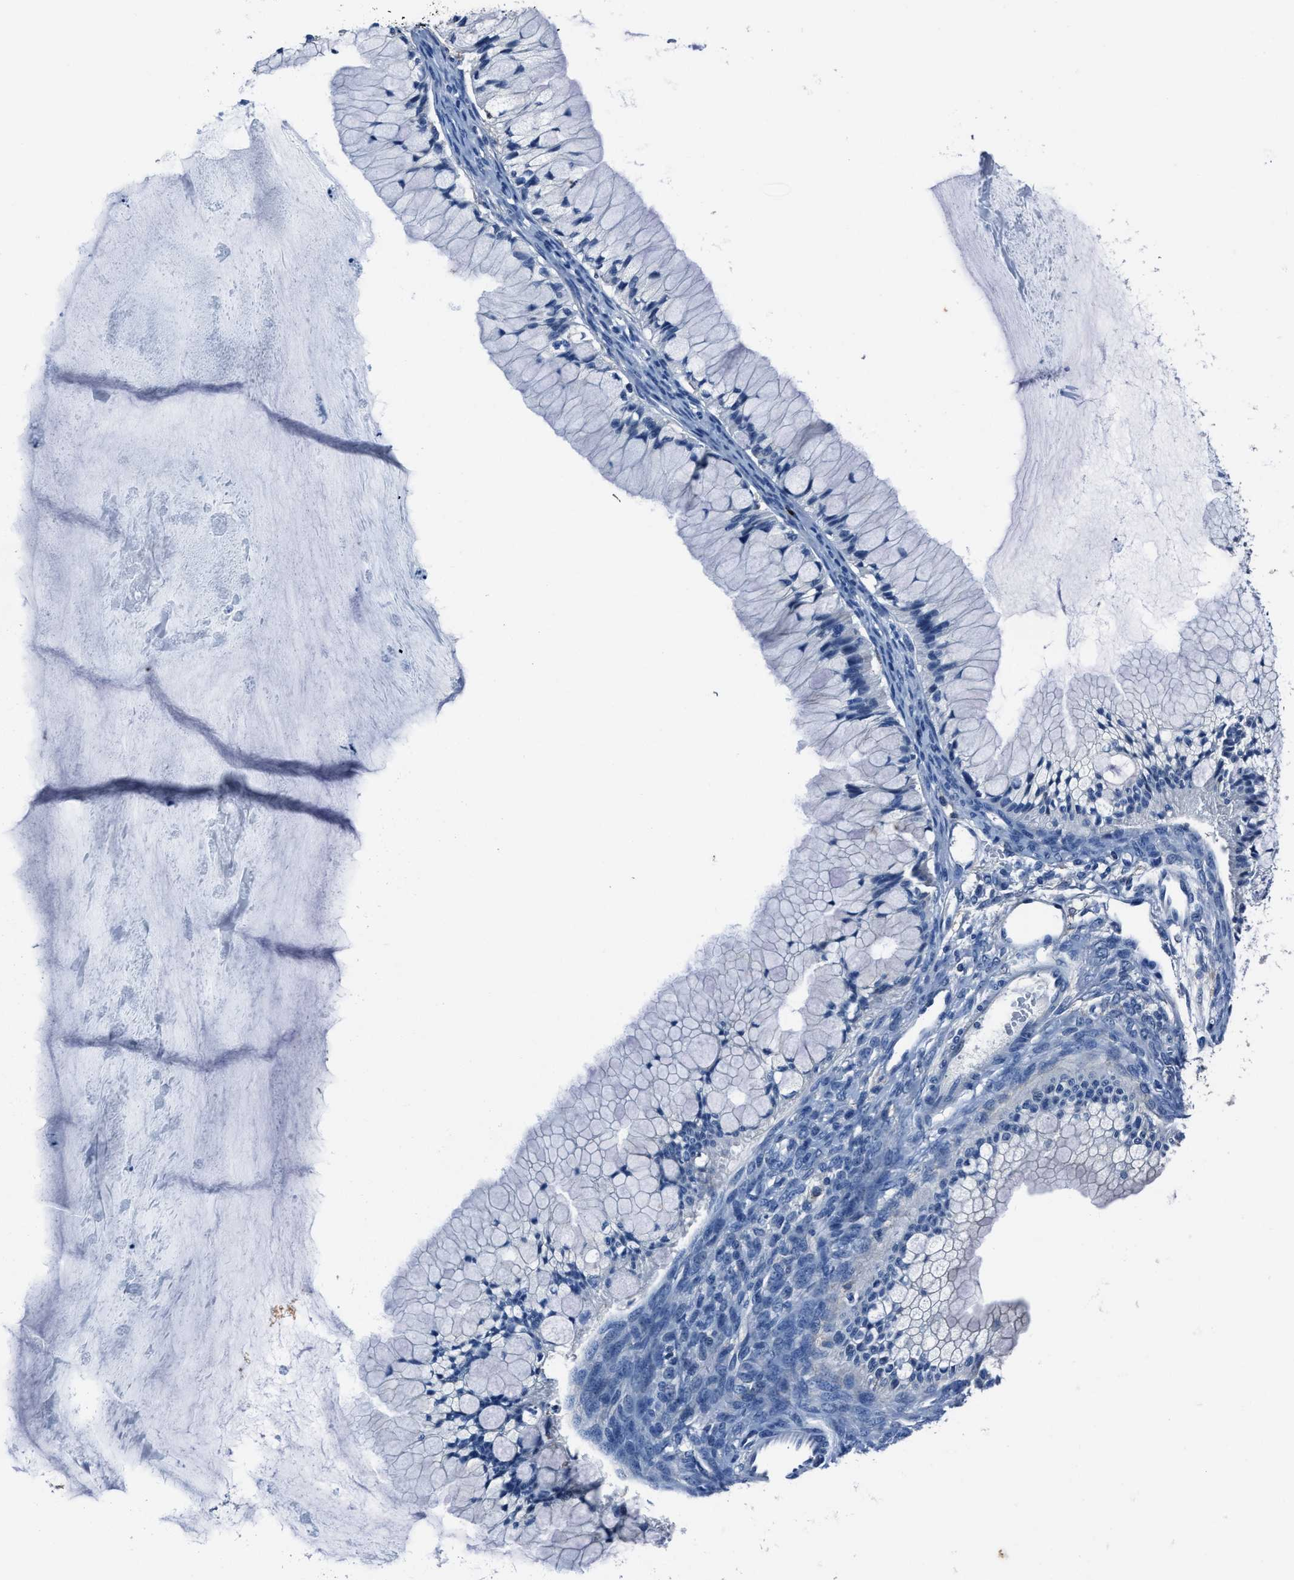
{"staining": {"intensity": "negative", "quantity": "none", "location": "none"}, "tissue": "ovarian cancer", "cell_type": "Tumor cells", "image_type": "cancer", "snomed": [{"axis": "morphology", "description": "Cystadenocarcinoma, mucinous, NOS"}, {"axis": "topography", "description": "Ovary"}], "caption": "Immunohistochemical staining of human ovarian cancer reveals no significant staining in tumor cells.", "gene": "FGL2", "patient": {"sex": "female", "age": 57}}